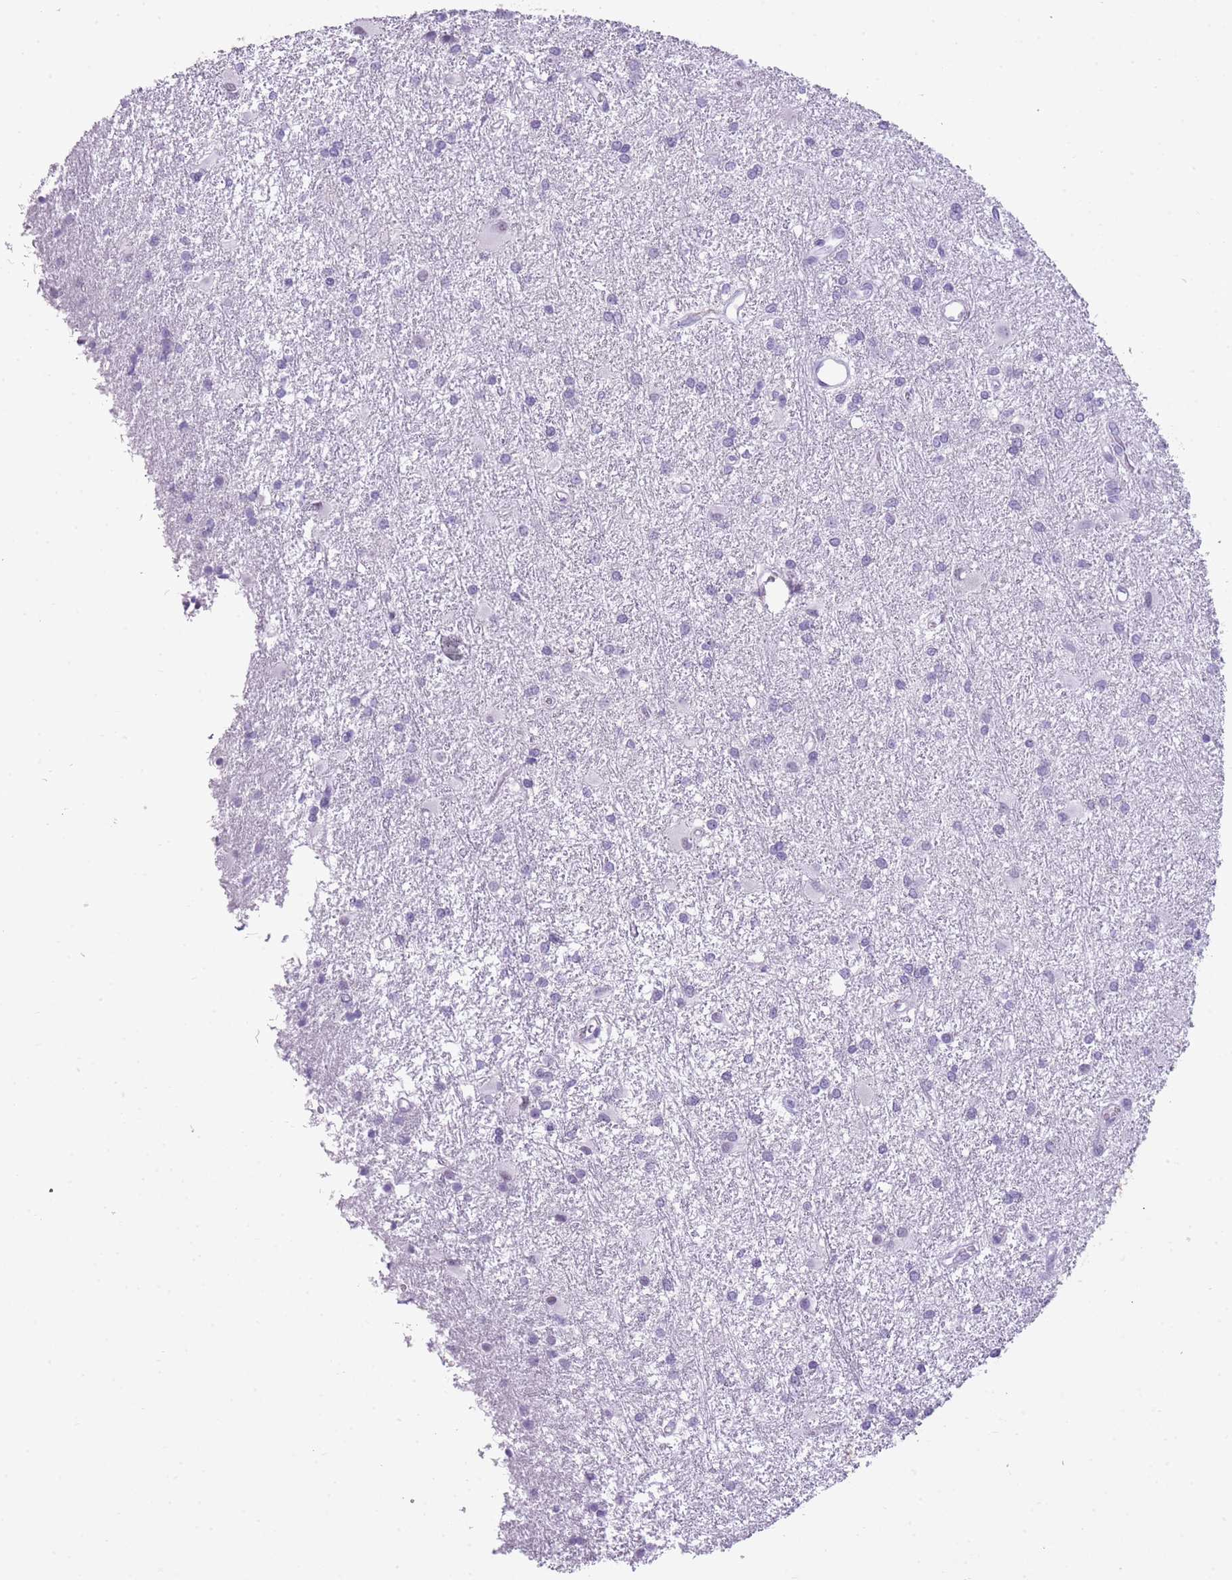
{"staining": {"intensity": "negative", "quantity": "none", "location": "none"}, "tissue": "glioma", "cell_type": "Tumor cells", "image_type": "cancer", "snomed": [{"axis": "morphology", "description": "Glioma, malignant, High grade"}, {"axis": "topography", "description": "Brain"}], "caption": "Glioma was stained to show a protein in brown. There is no significant expression in tumor cells.", "gene": "RADX", "patient": {"sex": "female", "age": 50}}